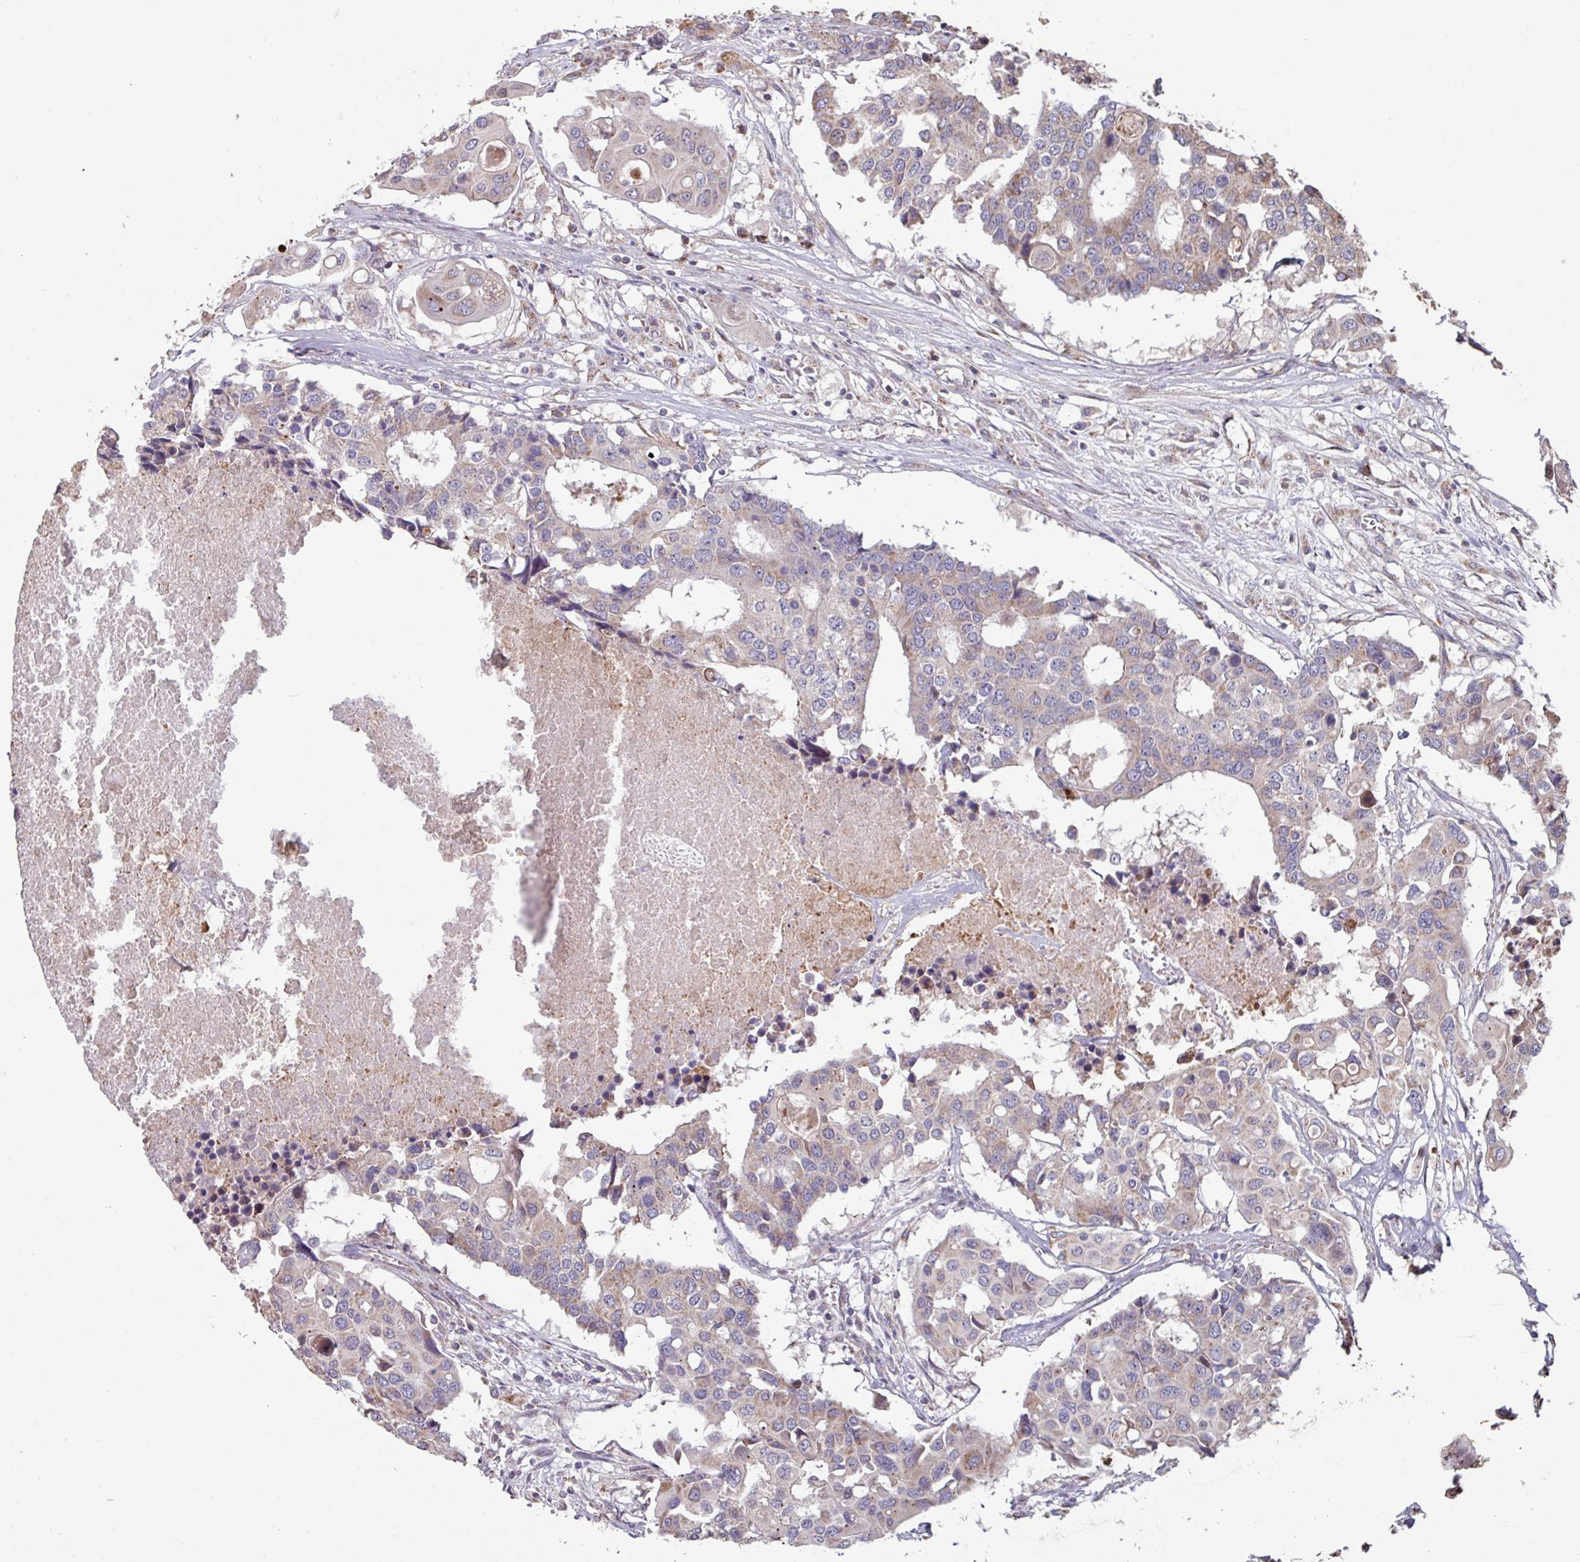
{"staining": {"intensity": "weak", "quantity": "<25%", "location": "cytoplasmic/membranous"}, "tissue": "colorectal cancer", "cell_type": "Tumor cells", "image_type": "cancer", "snomed": [{"axis": "morphology", "description": "Adenocarcinoma, NOS"}, {"axis": "topography", "description": "Colon"}], "caption": "A histopathology image of human colorectal cancer (adenocarcinoma) is negative for staining in tumor cells.", "gene": "COX7C", "patient": {"sex": "male", "age": 77}}